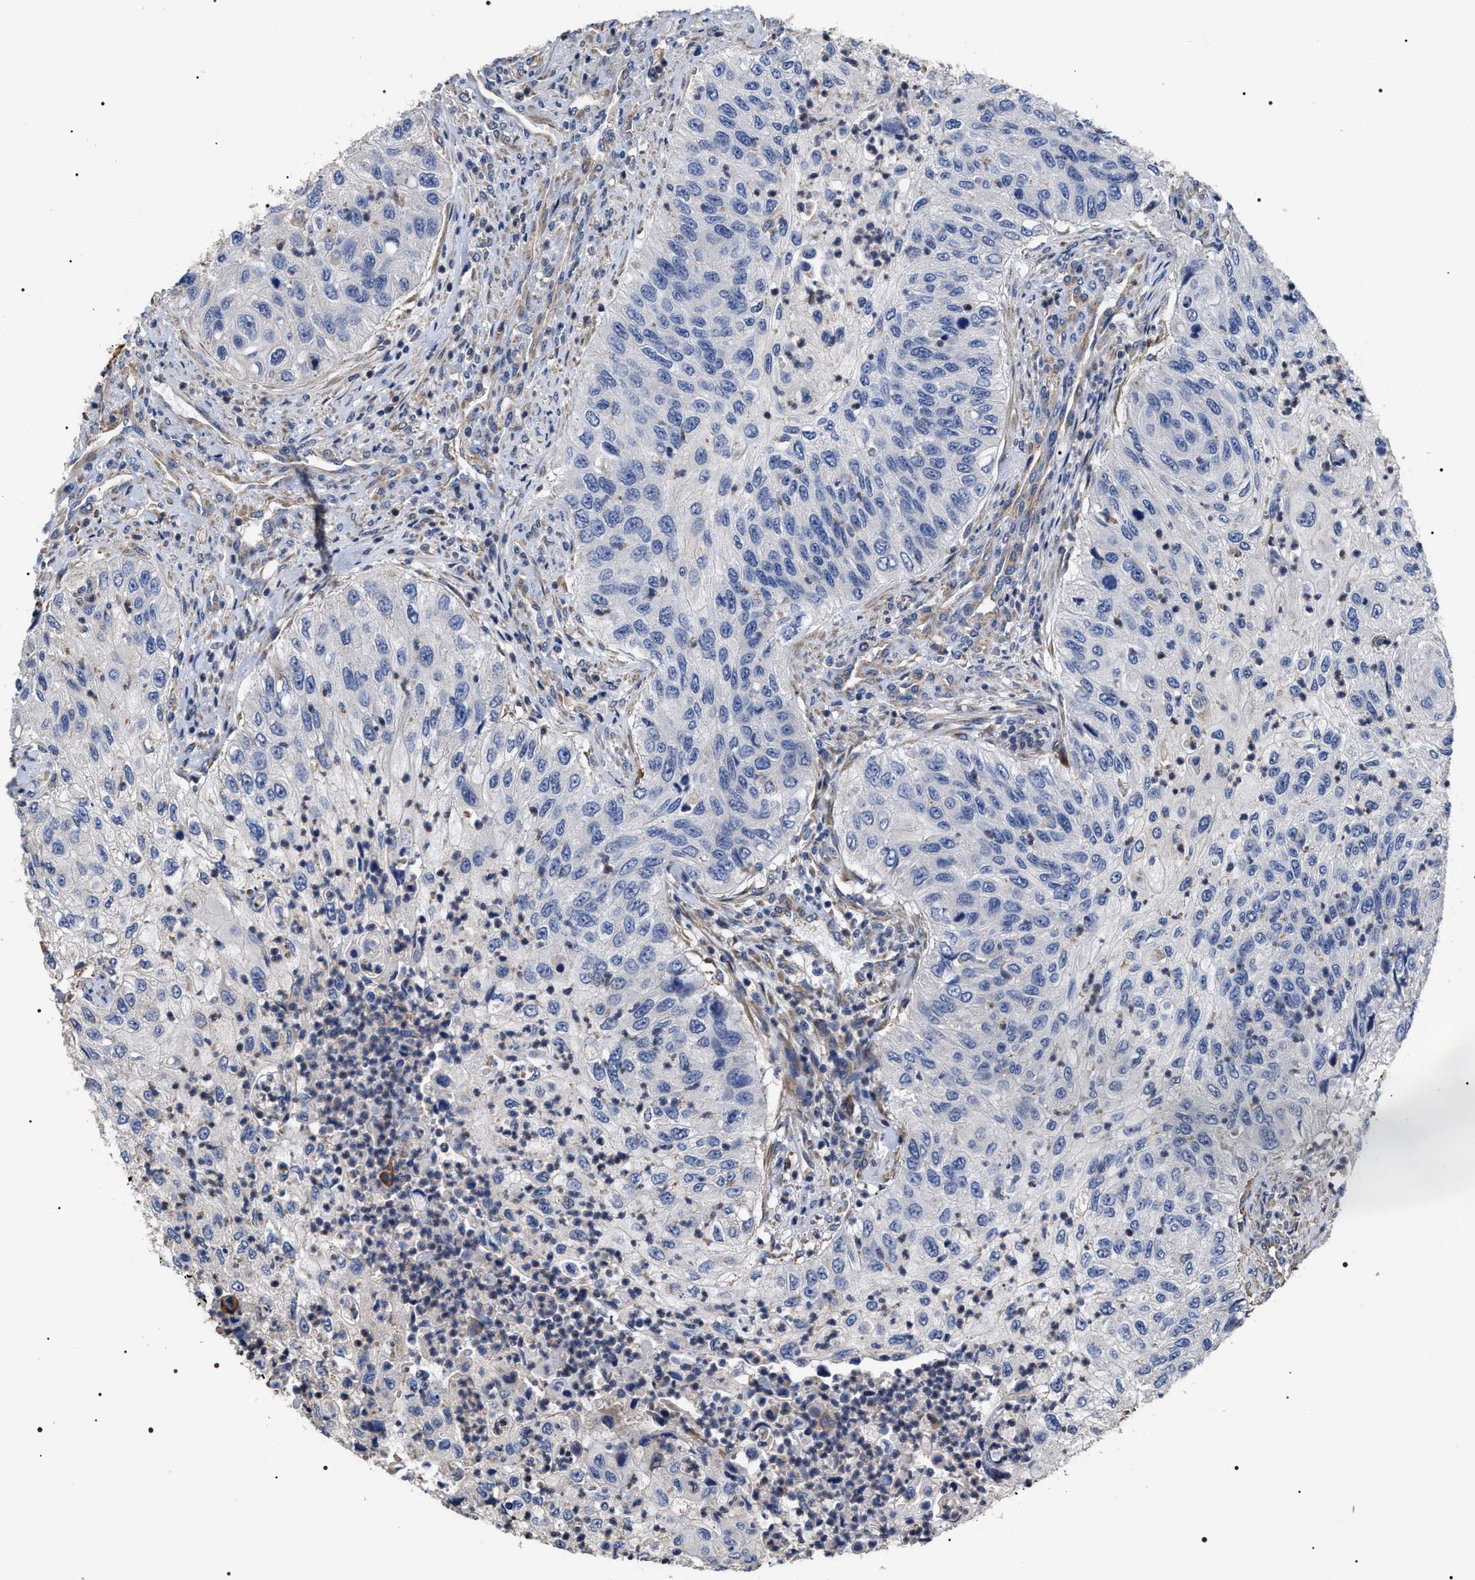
{"staining": {"intensity": "negative", "quantity": "none", "location": "none"}, "tissue": "urothelial cancer", "cell_type": "Tumor cells", "image_type": "cancer", "snomed": [{"axis": "morphology", "description": "Urothelial carcinoma, High grade"}, {"axis": "topography", "description": "Urinary bladder"}], "caption": "Human urothelial carcinoma (high-grade) stained for a protein using IHC displays no positivity in tumor cells.", "gene": "TSPAN33", "patient": {"sex": "female", "age": 60}}